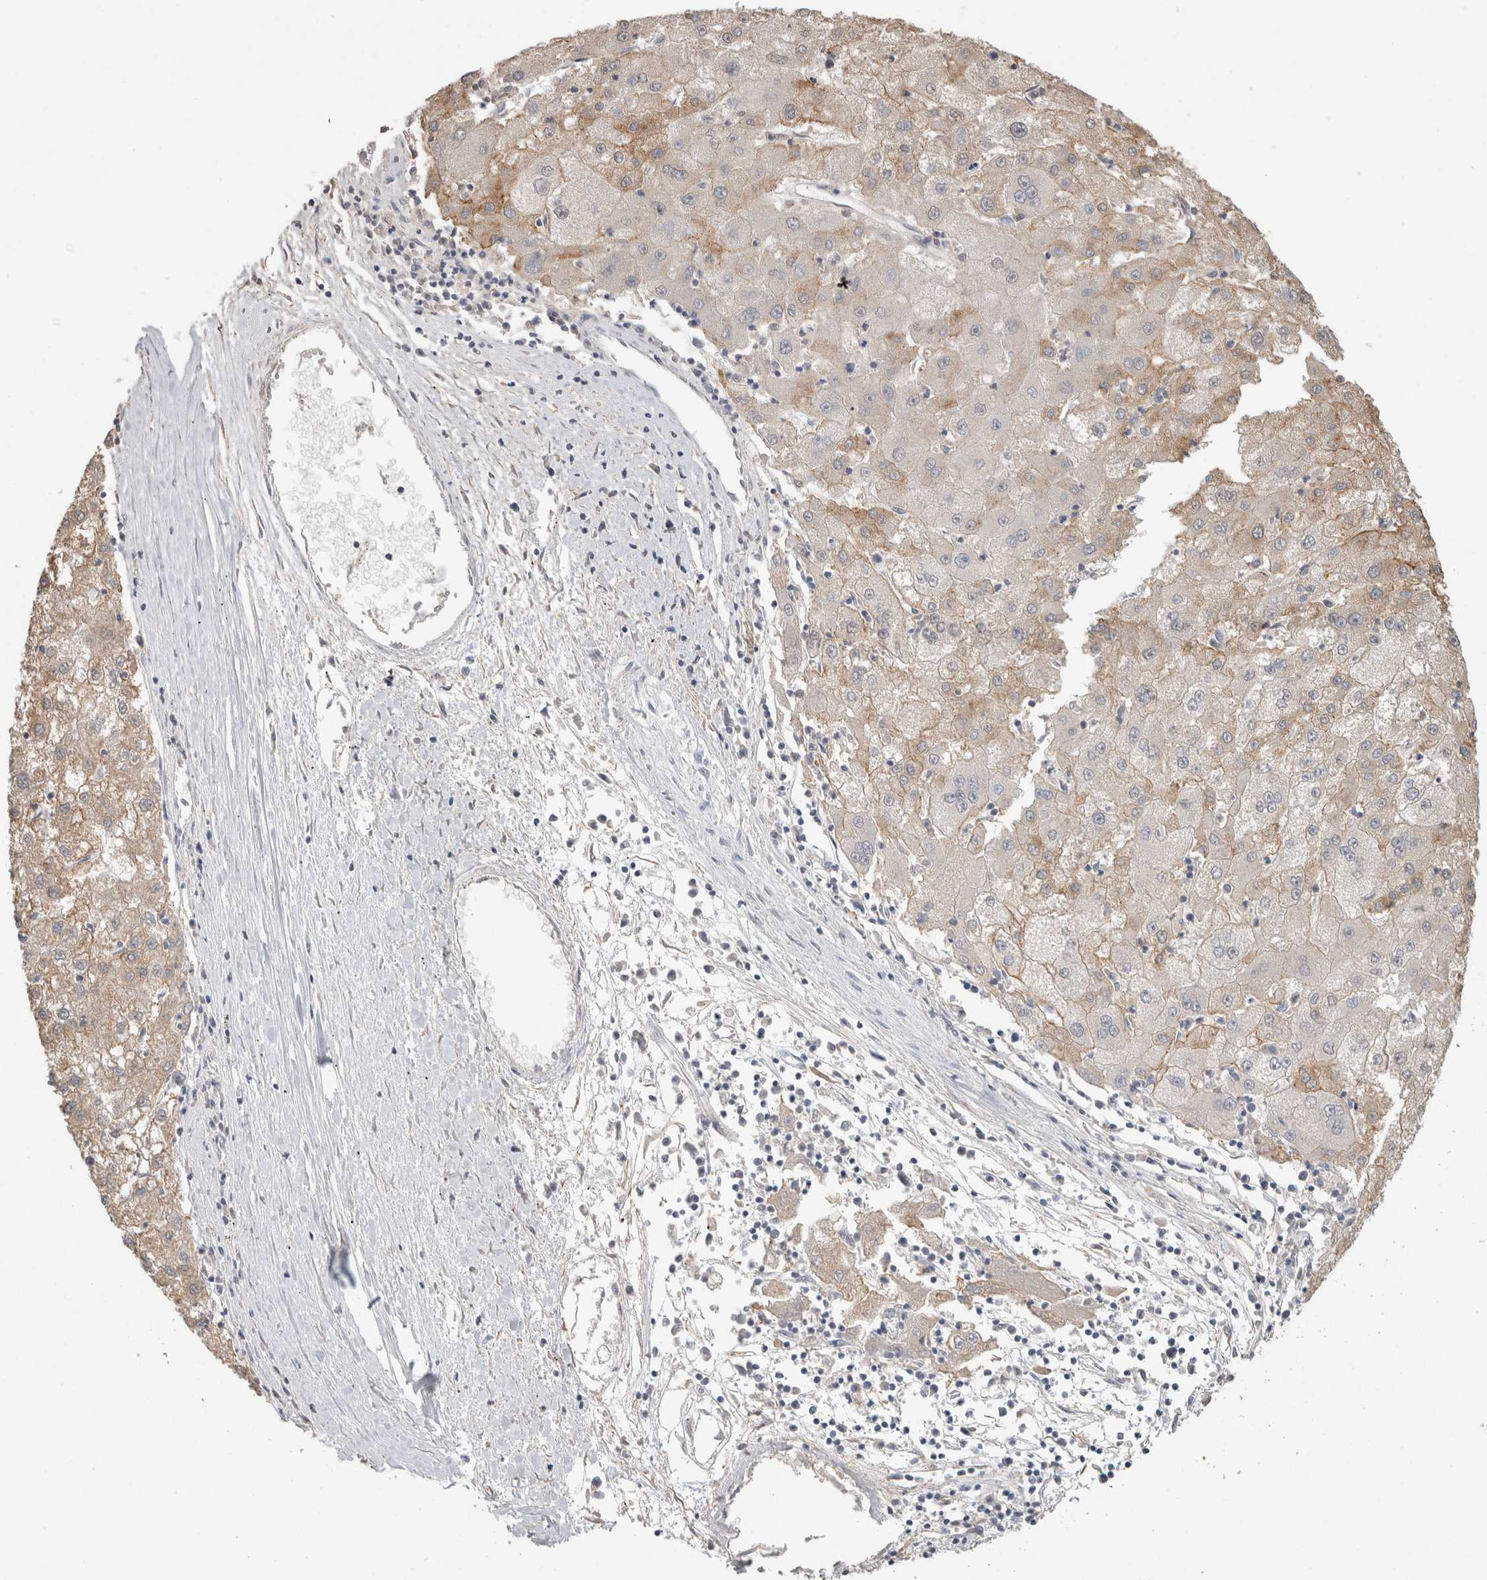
{"staining": {"intensity": "weak", "quantity": "<25%", "location": "cytoplasmic/membranous"}, "tissue": "liver cancer", "cell_type": "Tumor cells", "image_type": "cancer", "snomed": [{"axis": "morphology", "description": "Carcinoma, Hepatocellular, NOS"}, {"axis": "topography", "description": "Liver"}], "caption": "This is an IHC micrograph of liver cancer (hepatocellular carcinoma). There is no expression in tumor cells.", "gene": "NAALADL2", "patient": {"sex": "male", "age": 72}}